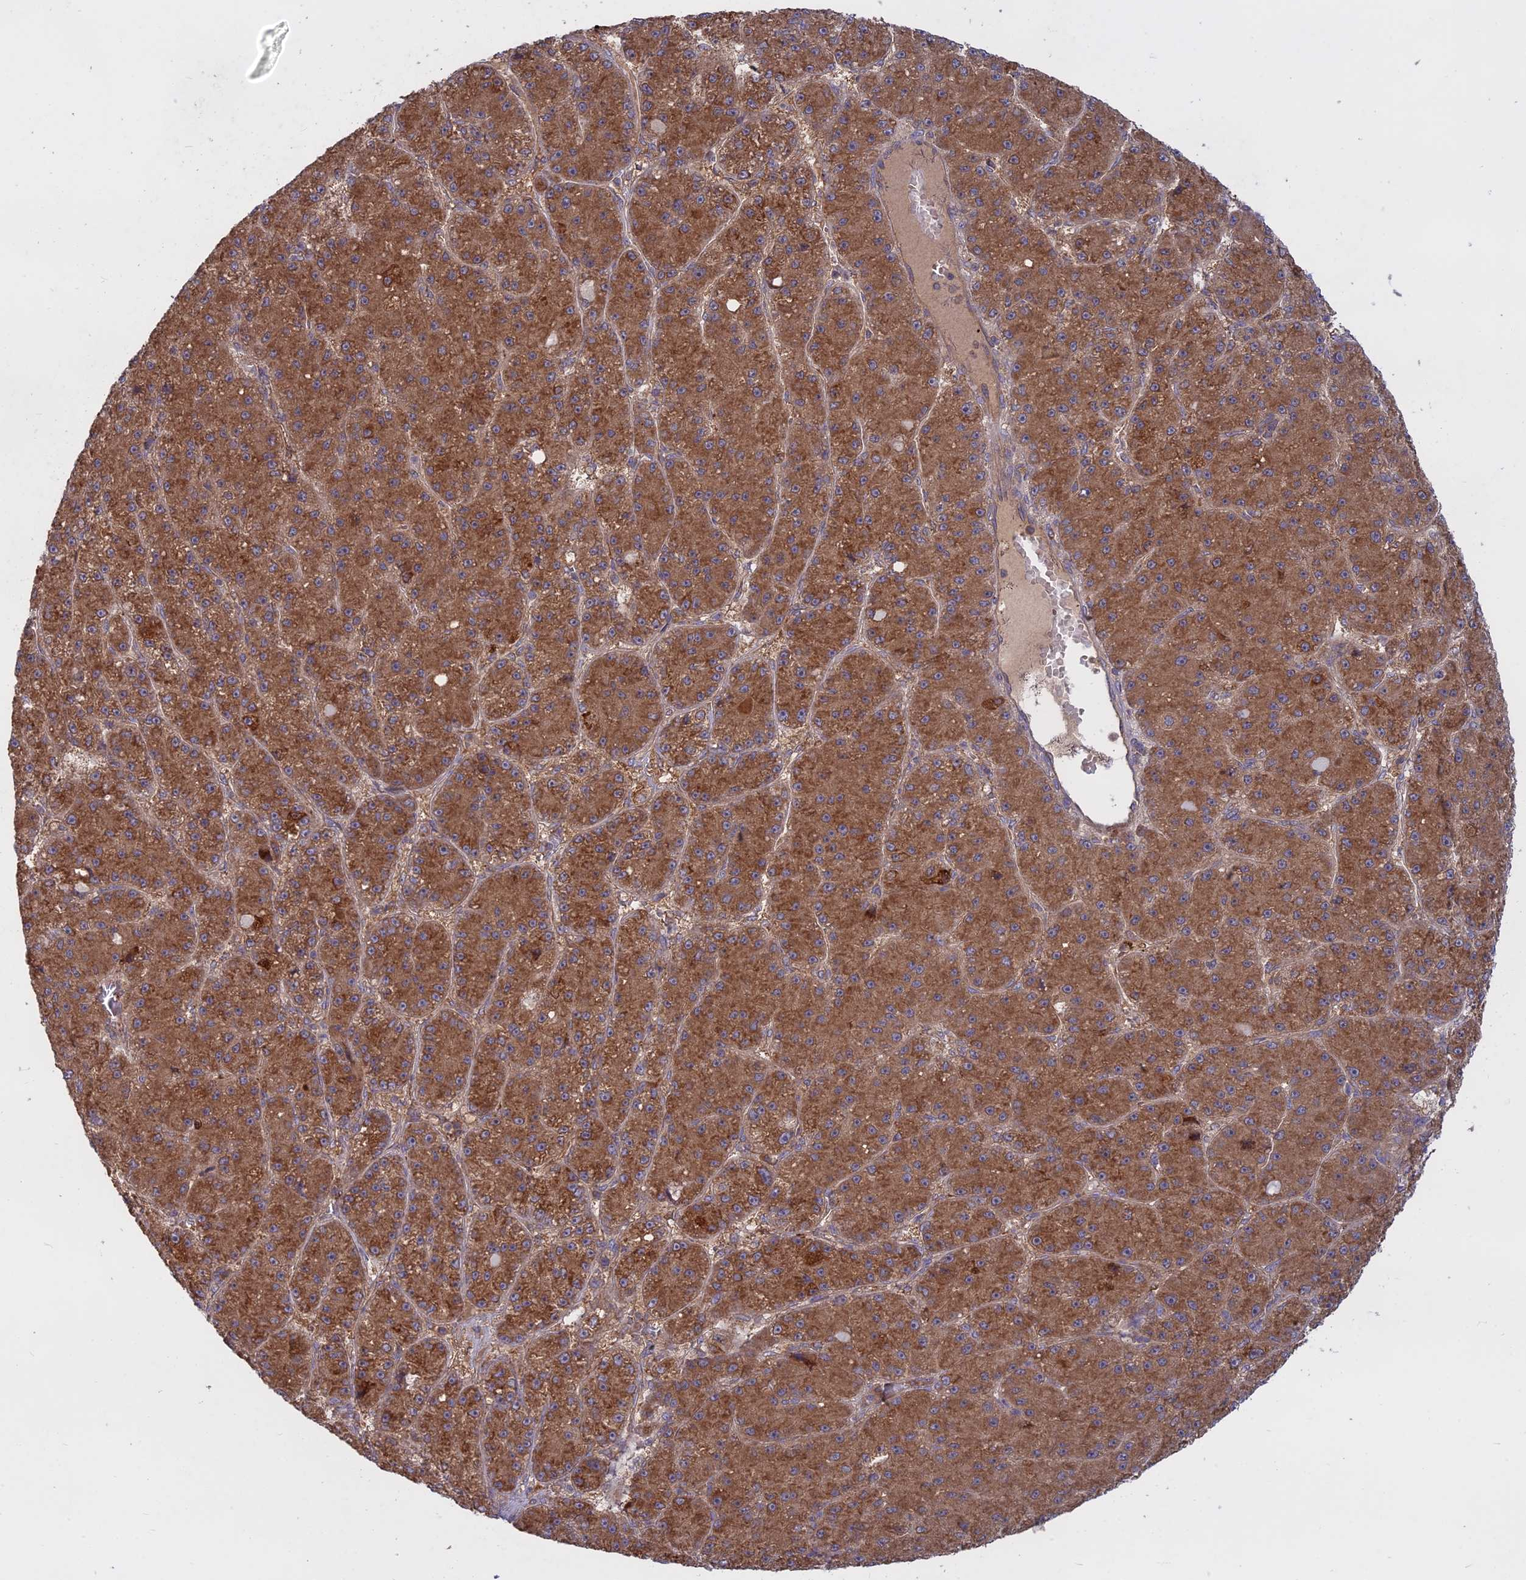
{"staining": {"intensity": "moderate", "quantity": ">75%", "location": "cytoplasmic/membranous"}, "tissue": "liver cancer", "cell_type": "Tumor cells", "image_type": "cancer", "snomed": [{"axis": "morphology", "description": "Carcinoma, Hepatocellular, NOS"}, {"axis": "topography", "description": "Liver"}], "caption": "Tumor cells demonstrate medium levels of moderate cytoplasmic/membranous staining in about >75% of cells in human liver hepatocellular carcinoma.", "gene": "TMEM208", "patient": {"sex": "male", "age": 67}}